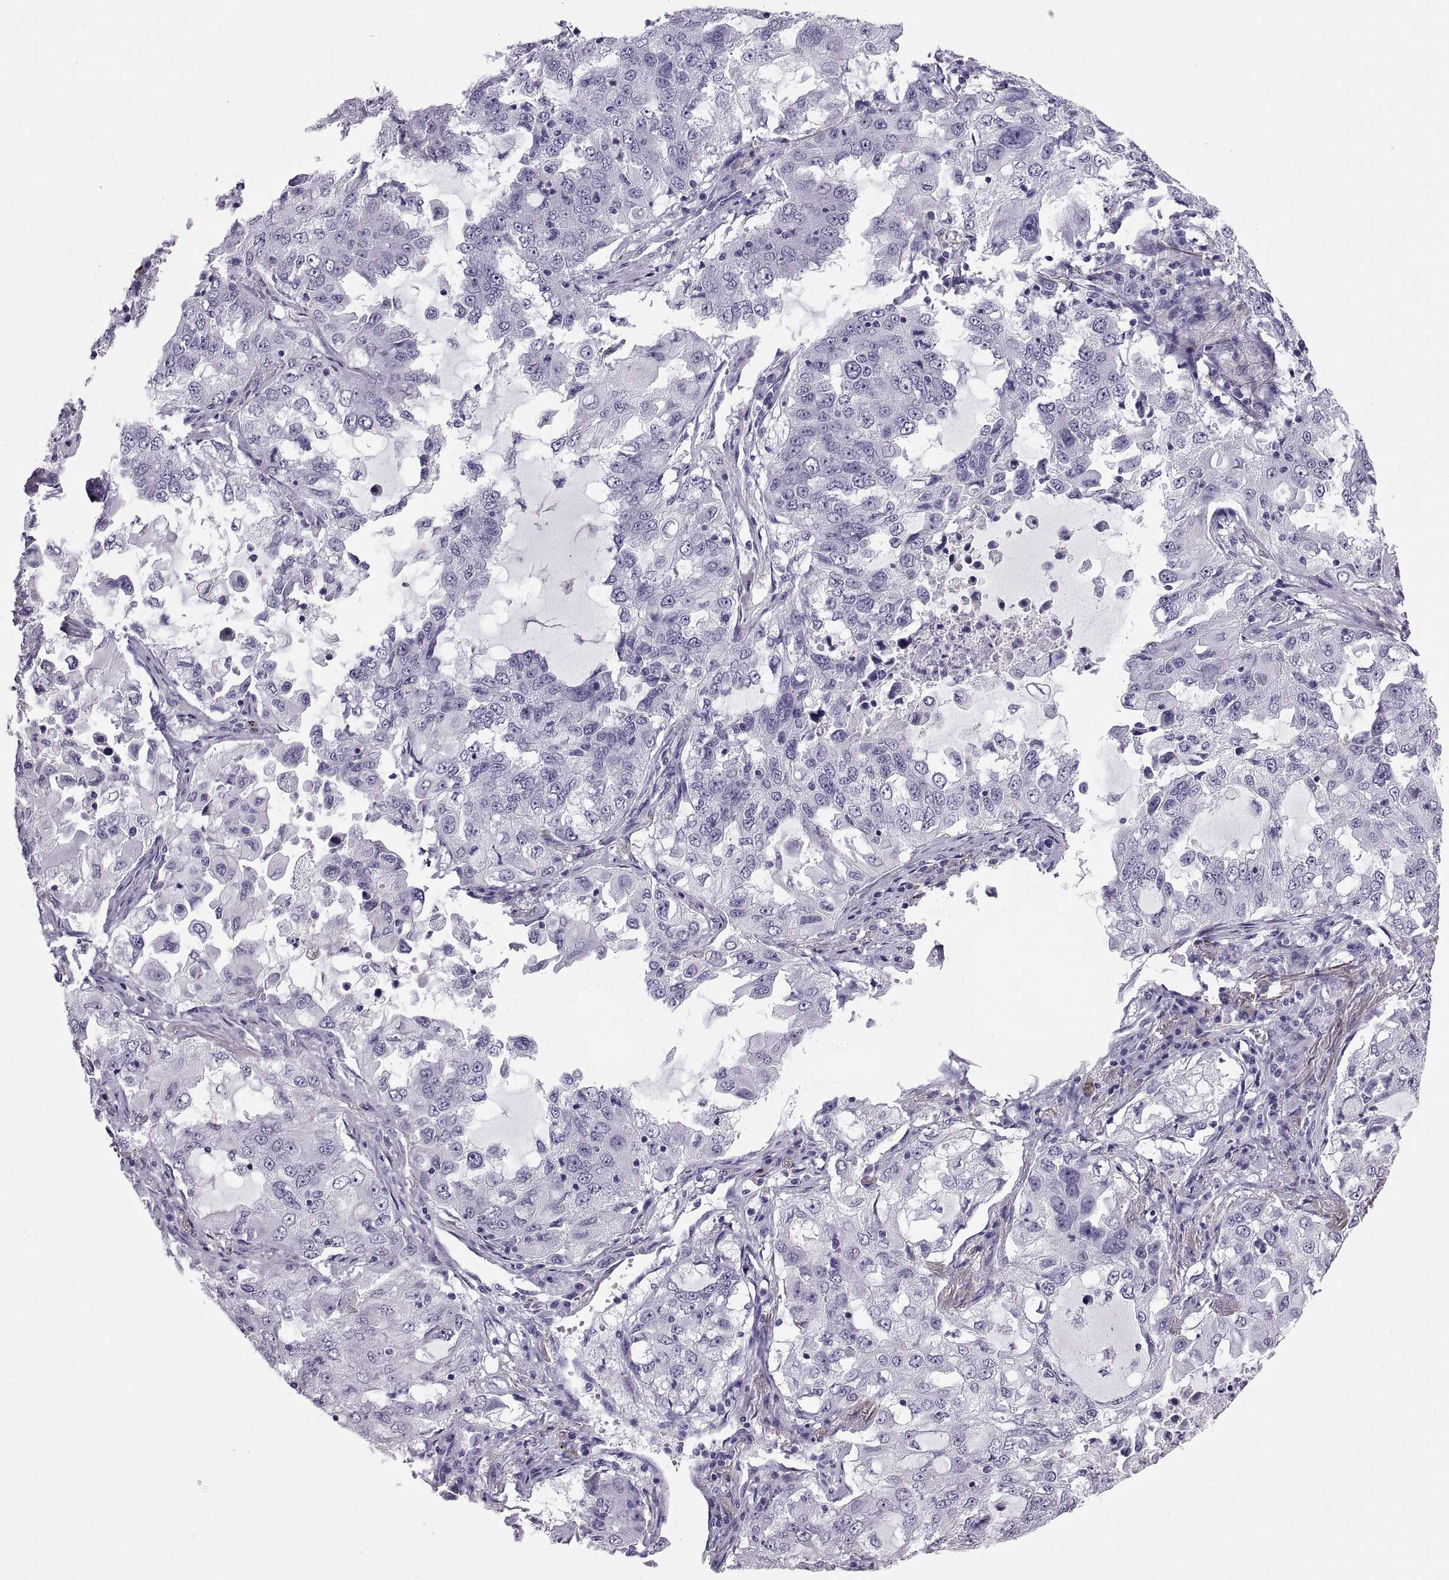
{"staining": {"intensity": "negative", "quantity": "none", "location": "none"}, "tissue": "lung cancer", "cell_type": "Tumor cells", "image_type": "cancer", "snomed": [{"axis": "morphology", "description": "Adenocarcinoma, NOS"}, {"axis": "topography", "description": "Lung"}], "caption": "DAB immunohistochemical staining of human lung adenocarcinoma displays no significant expression in tumor cells. Brightfield microscopy of IHC stained with DAB (3,3'-diaminobenzidine) (brown) and hematoxylin (blue), captured at high magnification.", "gene": "QRICH2", "patient": {"sex": "female", "age": 61}}